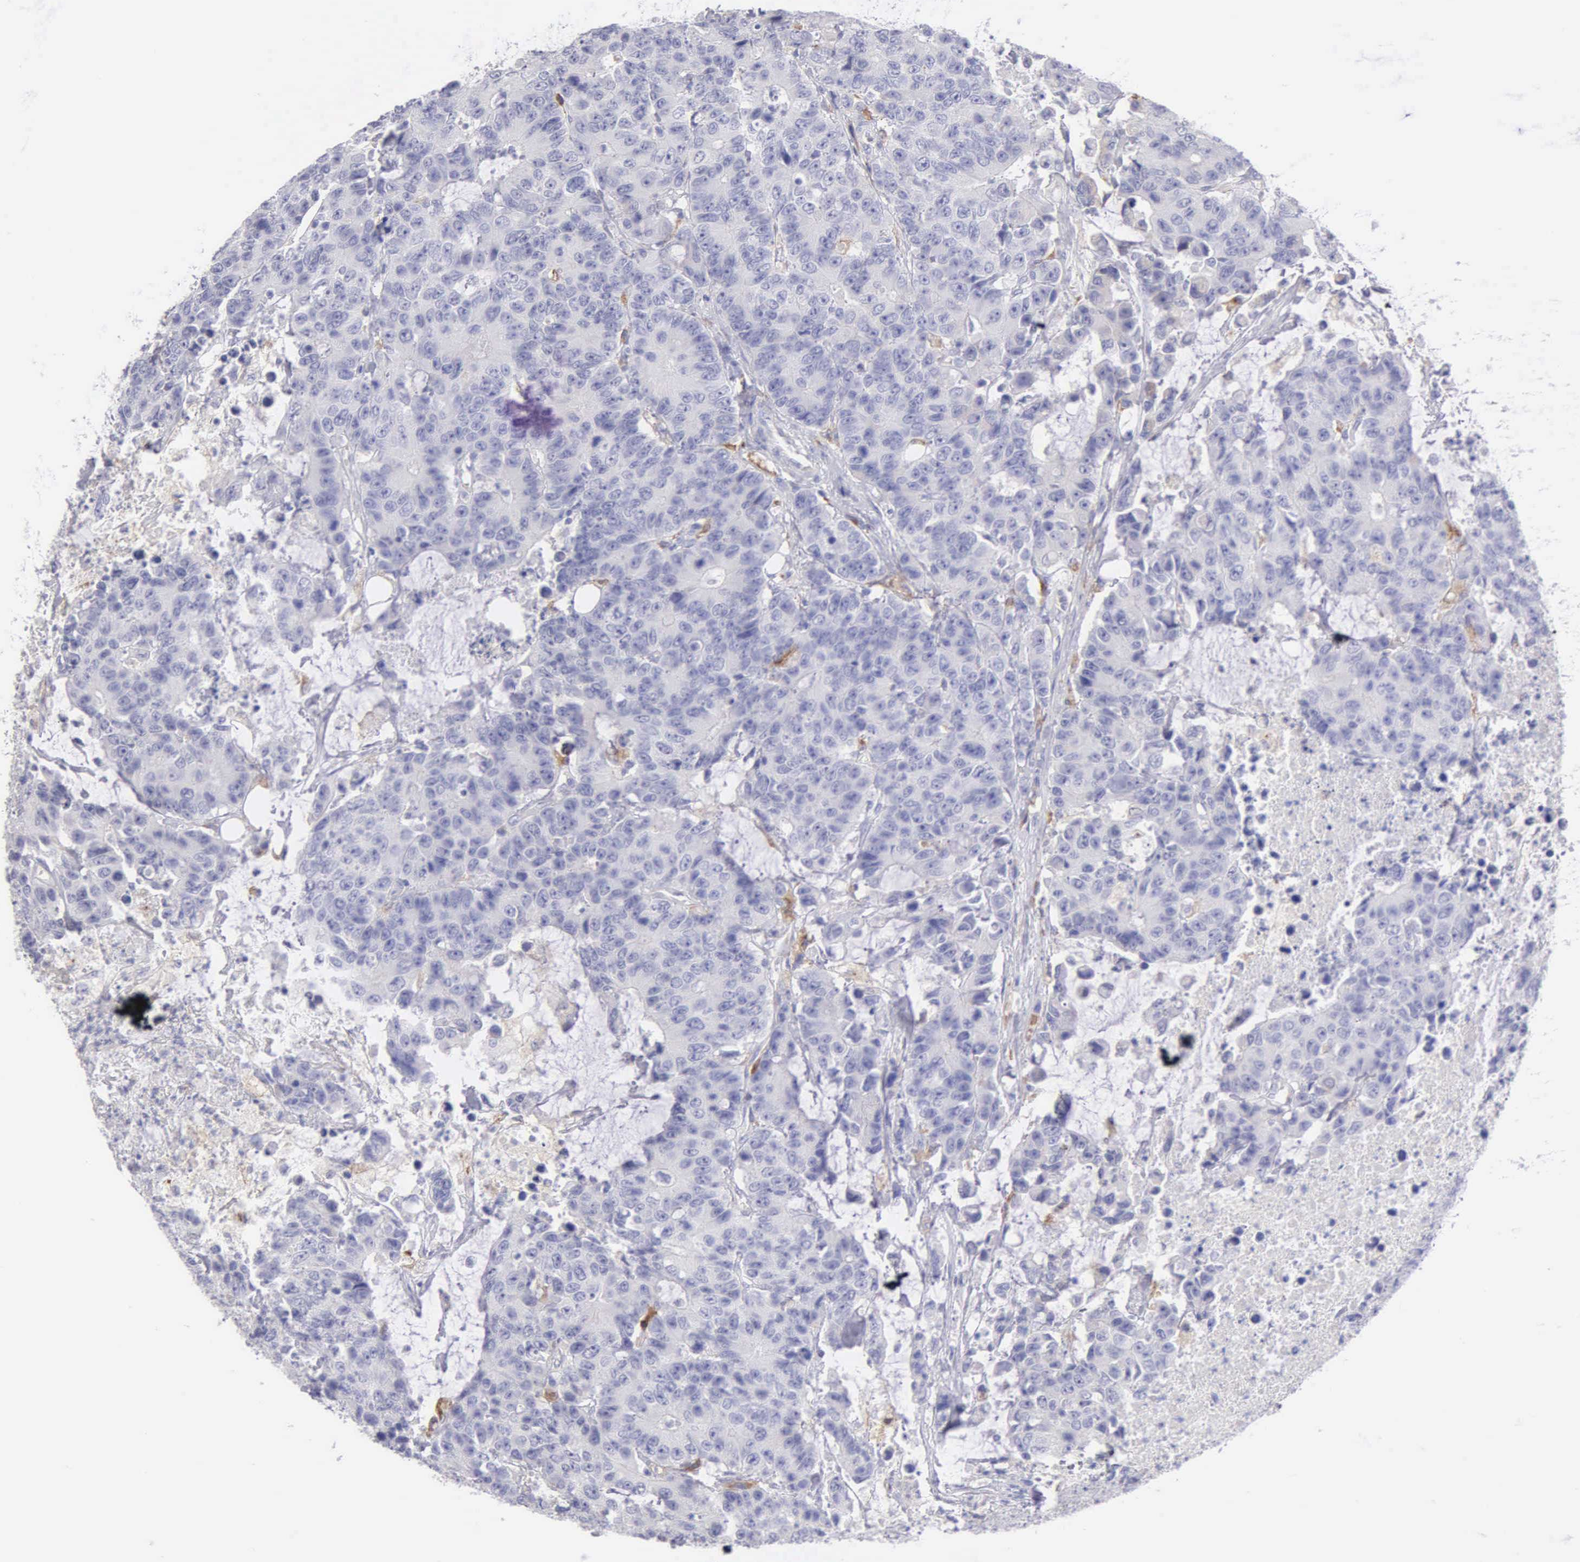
{"staining": {"intensity": "negative", "quantity": "none", "location": "none"}, "tissue": "colorectal cancer", "cell_type": "Tumor cells", "image_type": "cancer", "snomed": [{"axis": "morphology", "description": "Adenocarcinoma, NOS"}, {"axis": "topography", "description": "Colon"}], "caption": "There is no significant positivity in tumor cells of colorectal adenocarcinoma.", "gene": "TYRP1", "patient": {"sex": "female", "age": 86}}